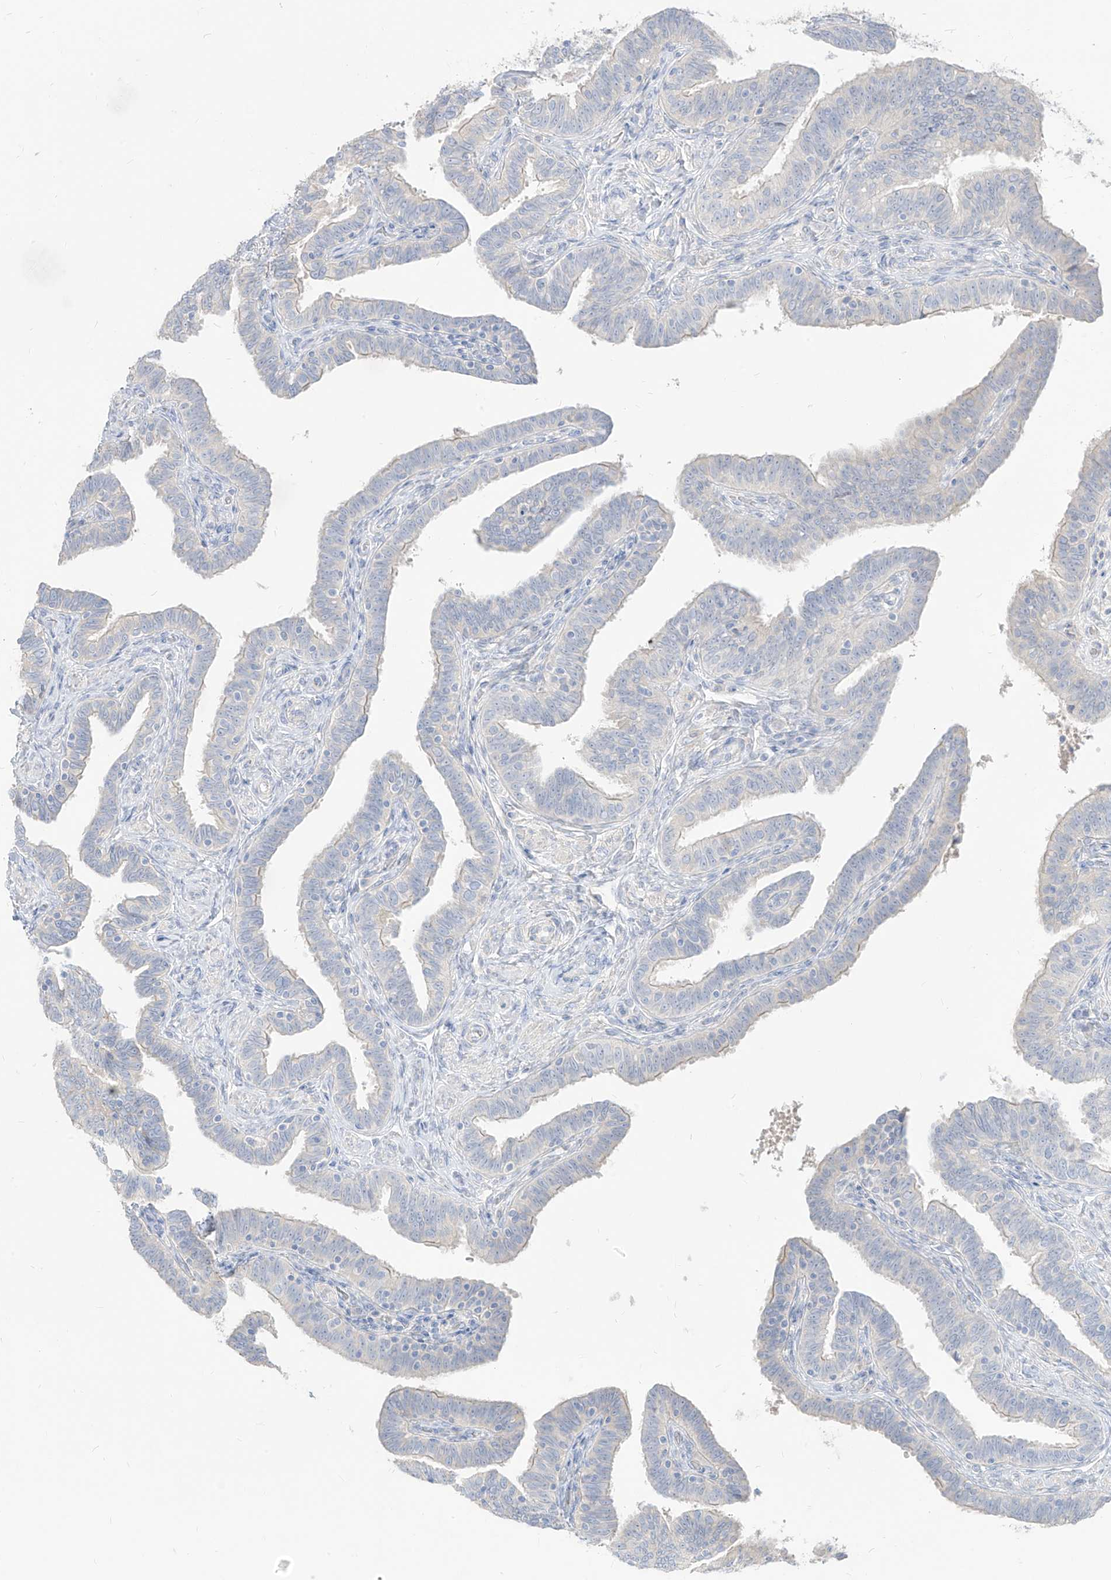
{"staining": {"intensity": "weak", "quantity": "<25%", "location": "cytoplasmic/membranous"}, "tissue": "fallopian tube", "cell_type": "Glandular cells", "image_type": "normal", "snomed": [{"axis": "morphology", "description": "Normal tissue, NOS"}, {"axis": "topography", "description": "Fallopian tube"}], "caption": "DAB (3,3'-diaminobenzidine) immunohistochemical staining of unremarkable fallopian tube demonstrates no significant staining in glandular cells.", "gene": "ARHGEF40", "patient": {"sex": "female", "age": 39}}